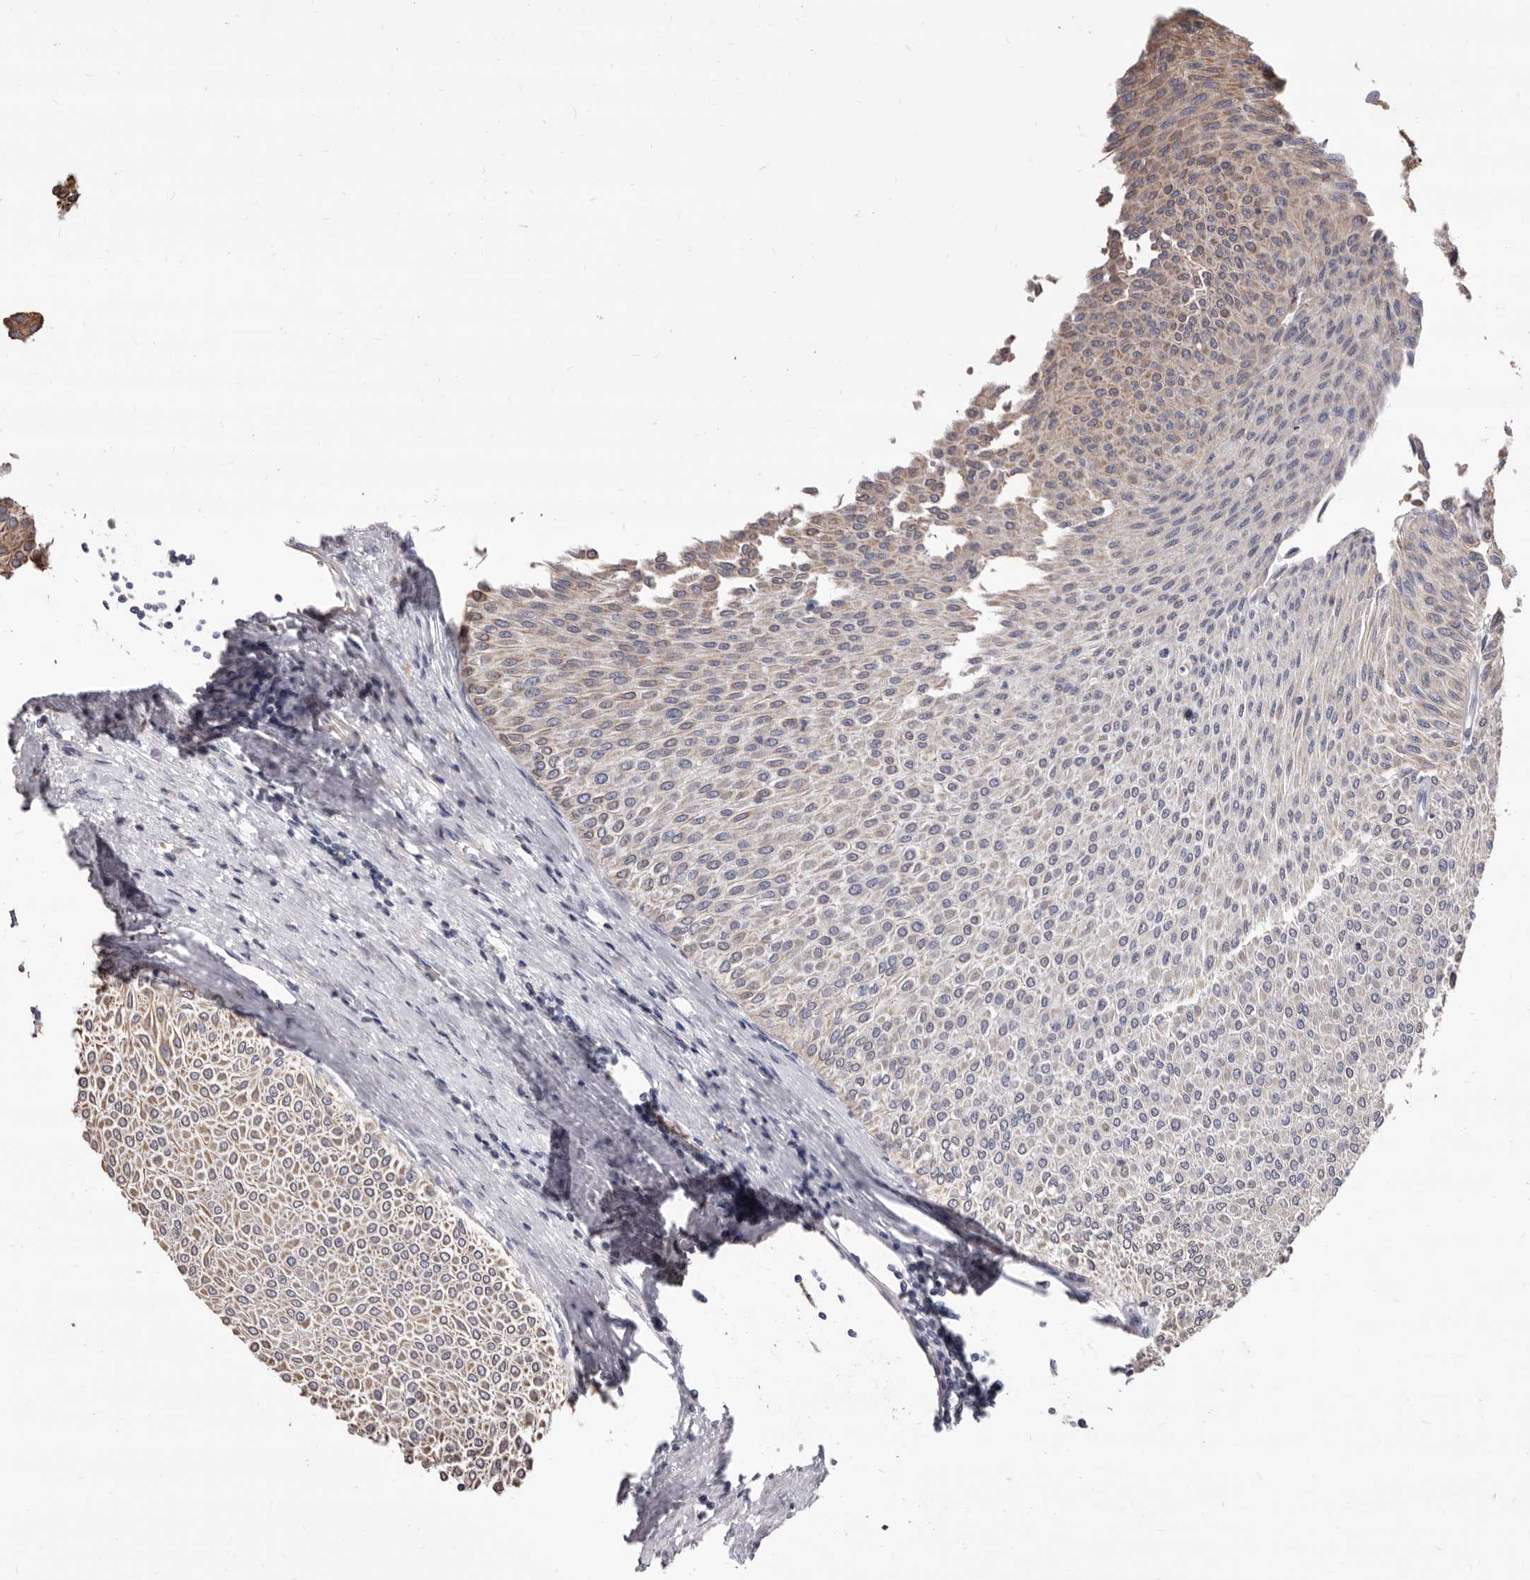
{"staining": {"intensity": "weak", "quantity": "<25%", "location": "cytoplasmic/membranous"}, "tissue": "urothelial cancer", "cell_type": "Tumor cells", "image_type": "cancer", "snomed": [{"axis": "morphology", "description": "Urothelial carcinoma, Low grade"}, {"axis": "topography", "description": "Urinary bladder"}], "caption": "An image of human urothelial cancer is negative for staining in tumor cells.", "gene": "NIBAN1", "patient": {"sex": "male", "age": 78}}